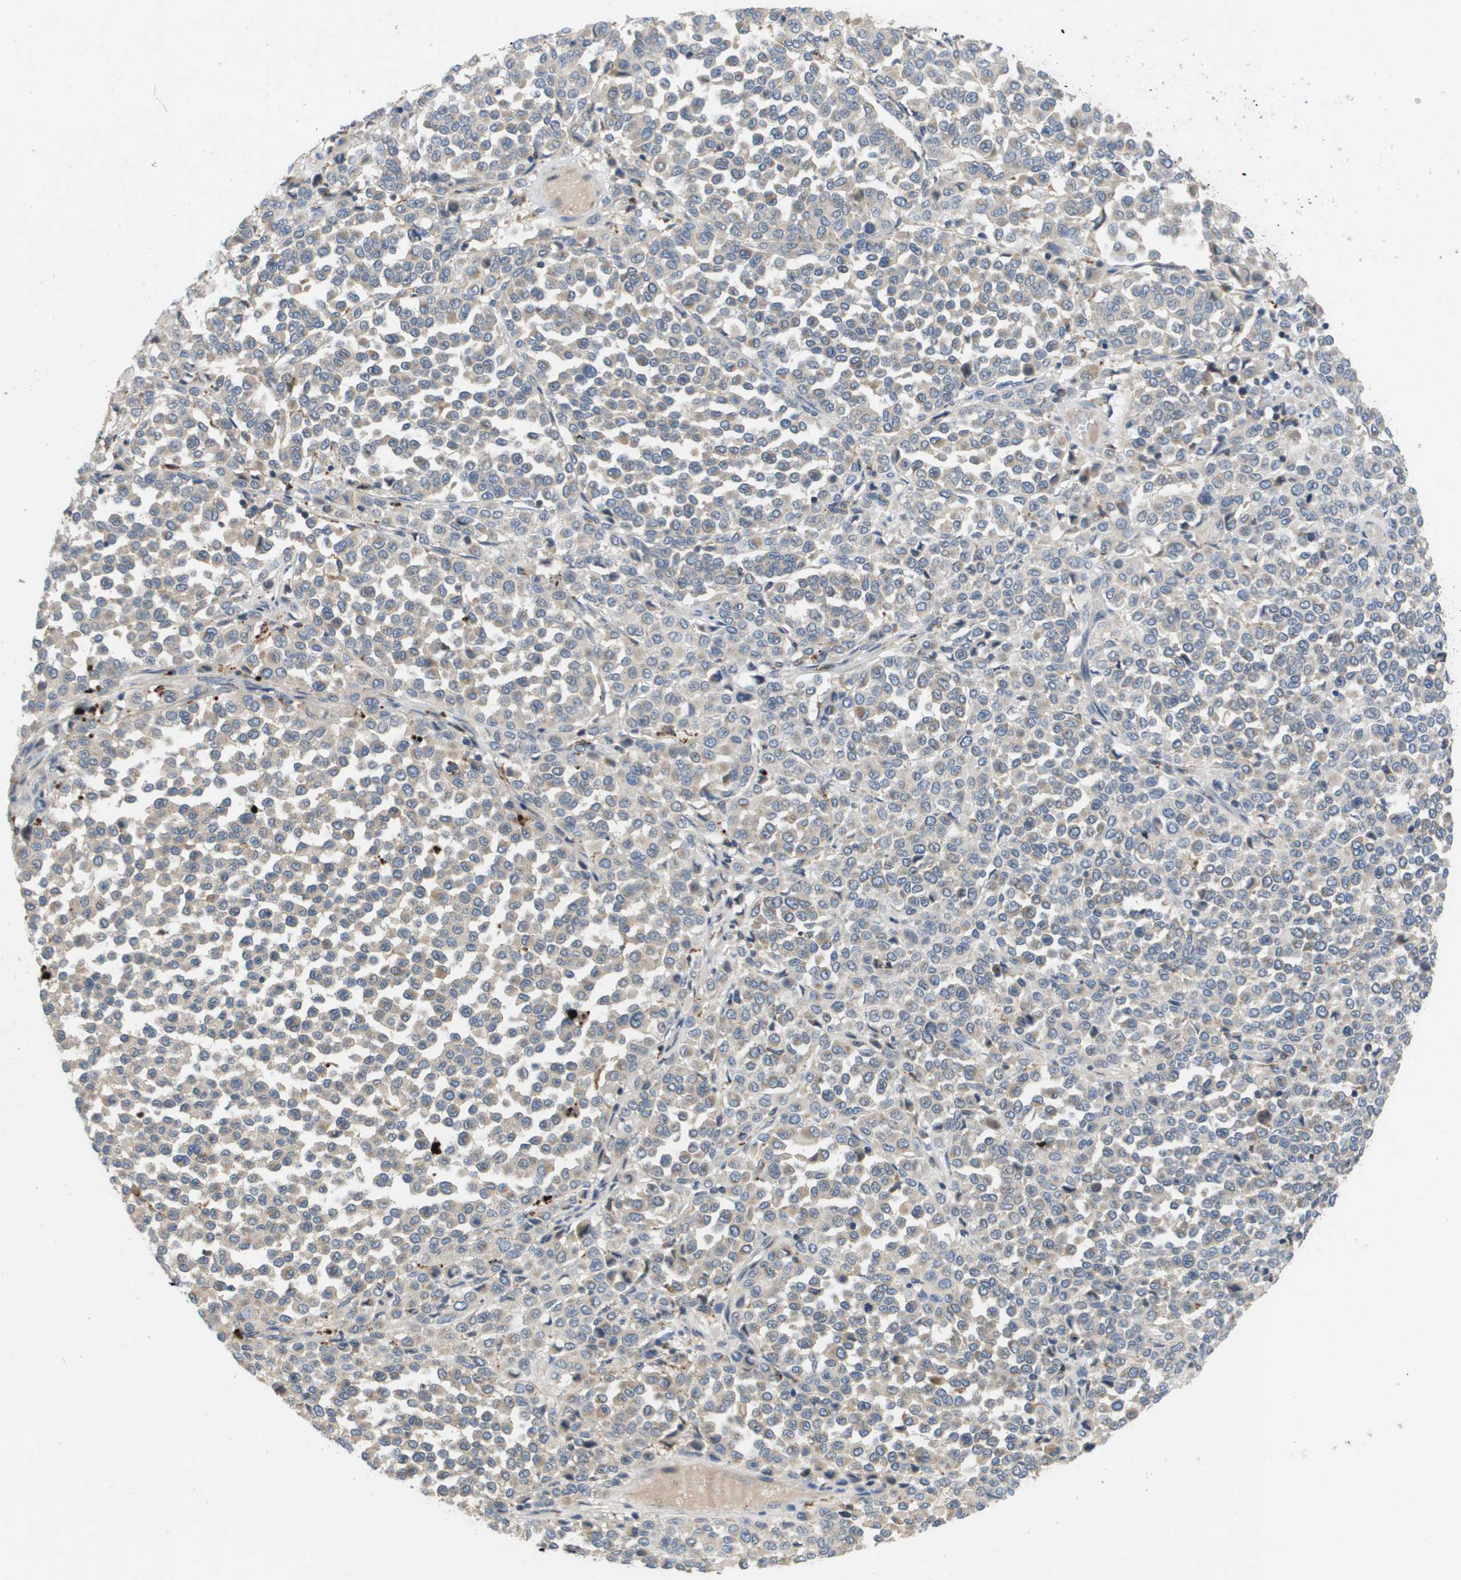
{"staining": {"intensity": "weak", "quantity": "<25%", "location": "cytoplasmic/membranous"}, "tissue": "melanoma", "cell_type": "Tumor cells", "image_type": "cancer", "snomed": [{"axis": "morphology", "description": "Malignant melanoma, Metastatic site"}, {"axis": "topography", "description": "Pancreas"}], "caption": "High power microscopy photomicrograph of an IHC image of melanoma, revealing no significant expression in tumor cells.", "gene": "SLC25A20", "patient": {"sex": "female", "age": 30}}